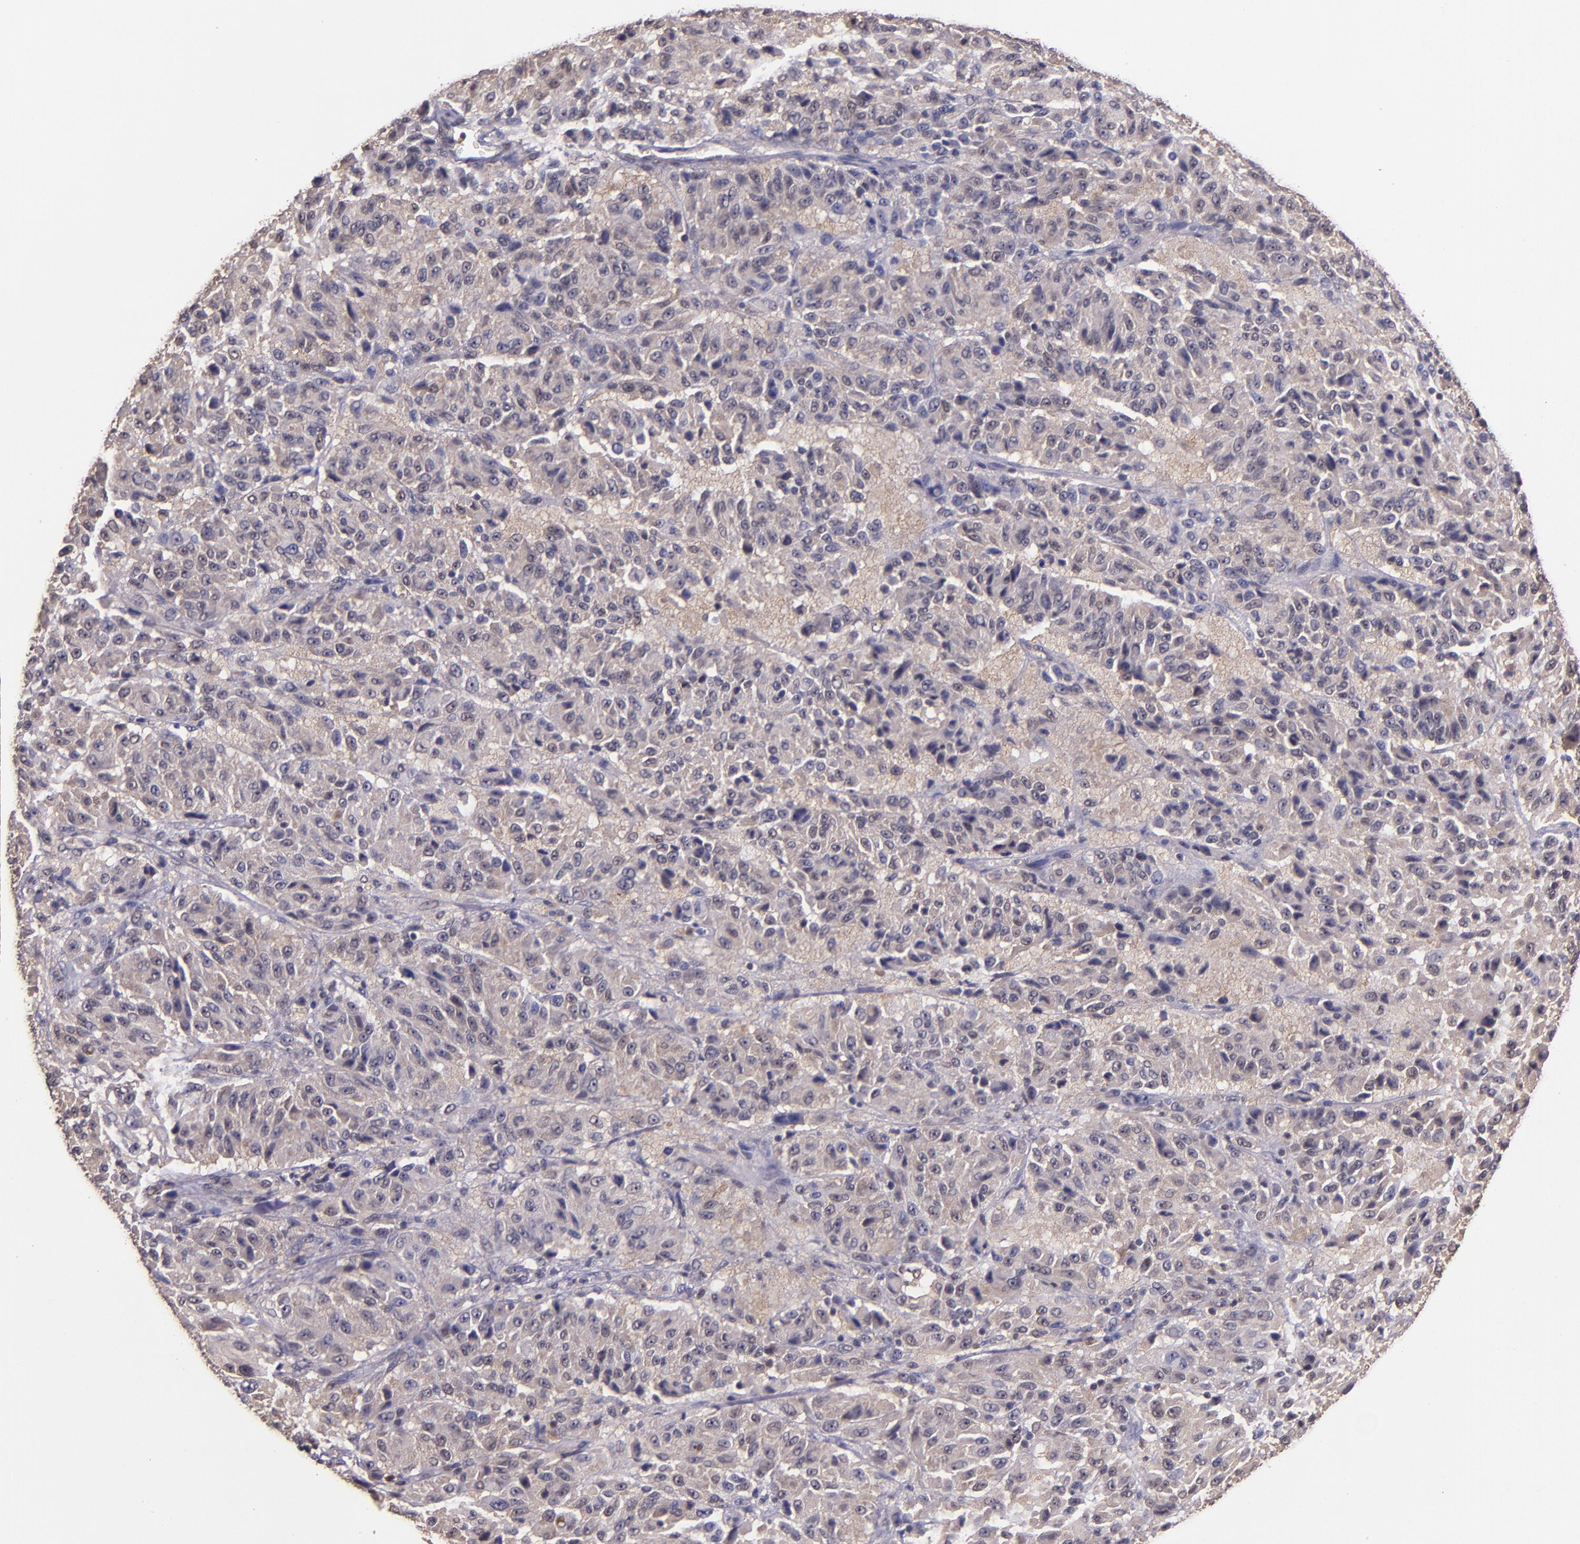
{"staining": {"intensity": "weak", "quantity": ">75%", "location": "cytoplasmic/membranous,nuclear"}, "tissue": "melanoma", "cell_type": "Tumor cells", "image_type": "cancer", "snomed": [{"axis": "morphology", "description": "Malignant melanoma, Metastatic site"}, {"axis": "topography", "description": "Lung"}], "caption": "A micrograph of melanoma stained for a protein shows weak cytoplasmic/membranous and nuclear brown staining in tumor cells.", "gene": "STAT6", "patient": {"sex": "male", "age": 64}}